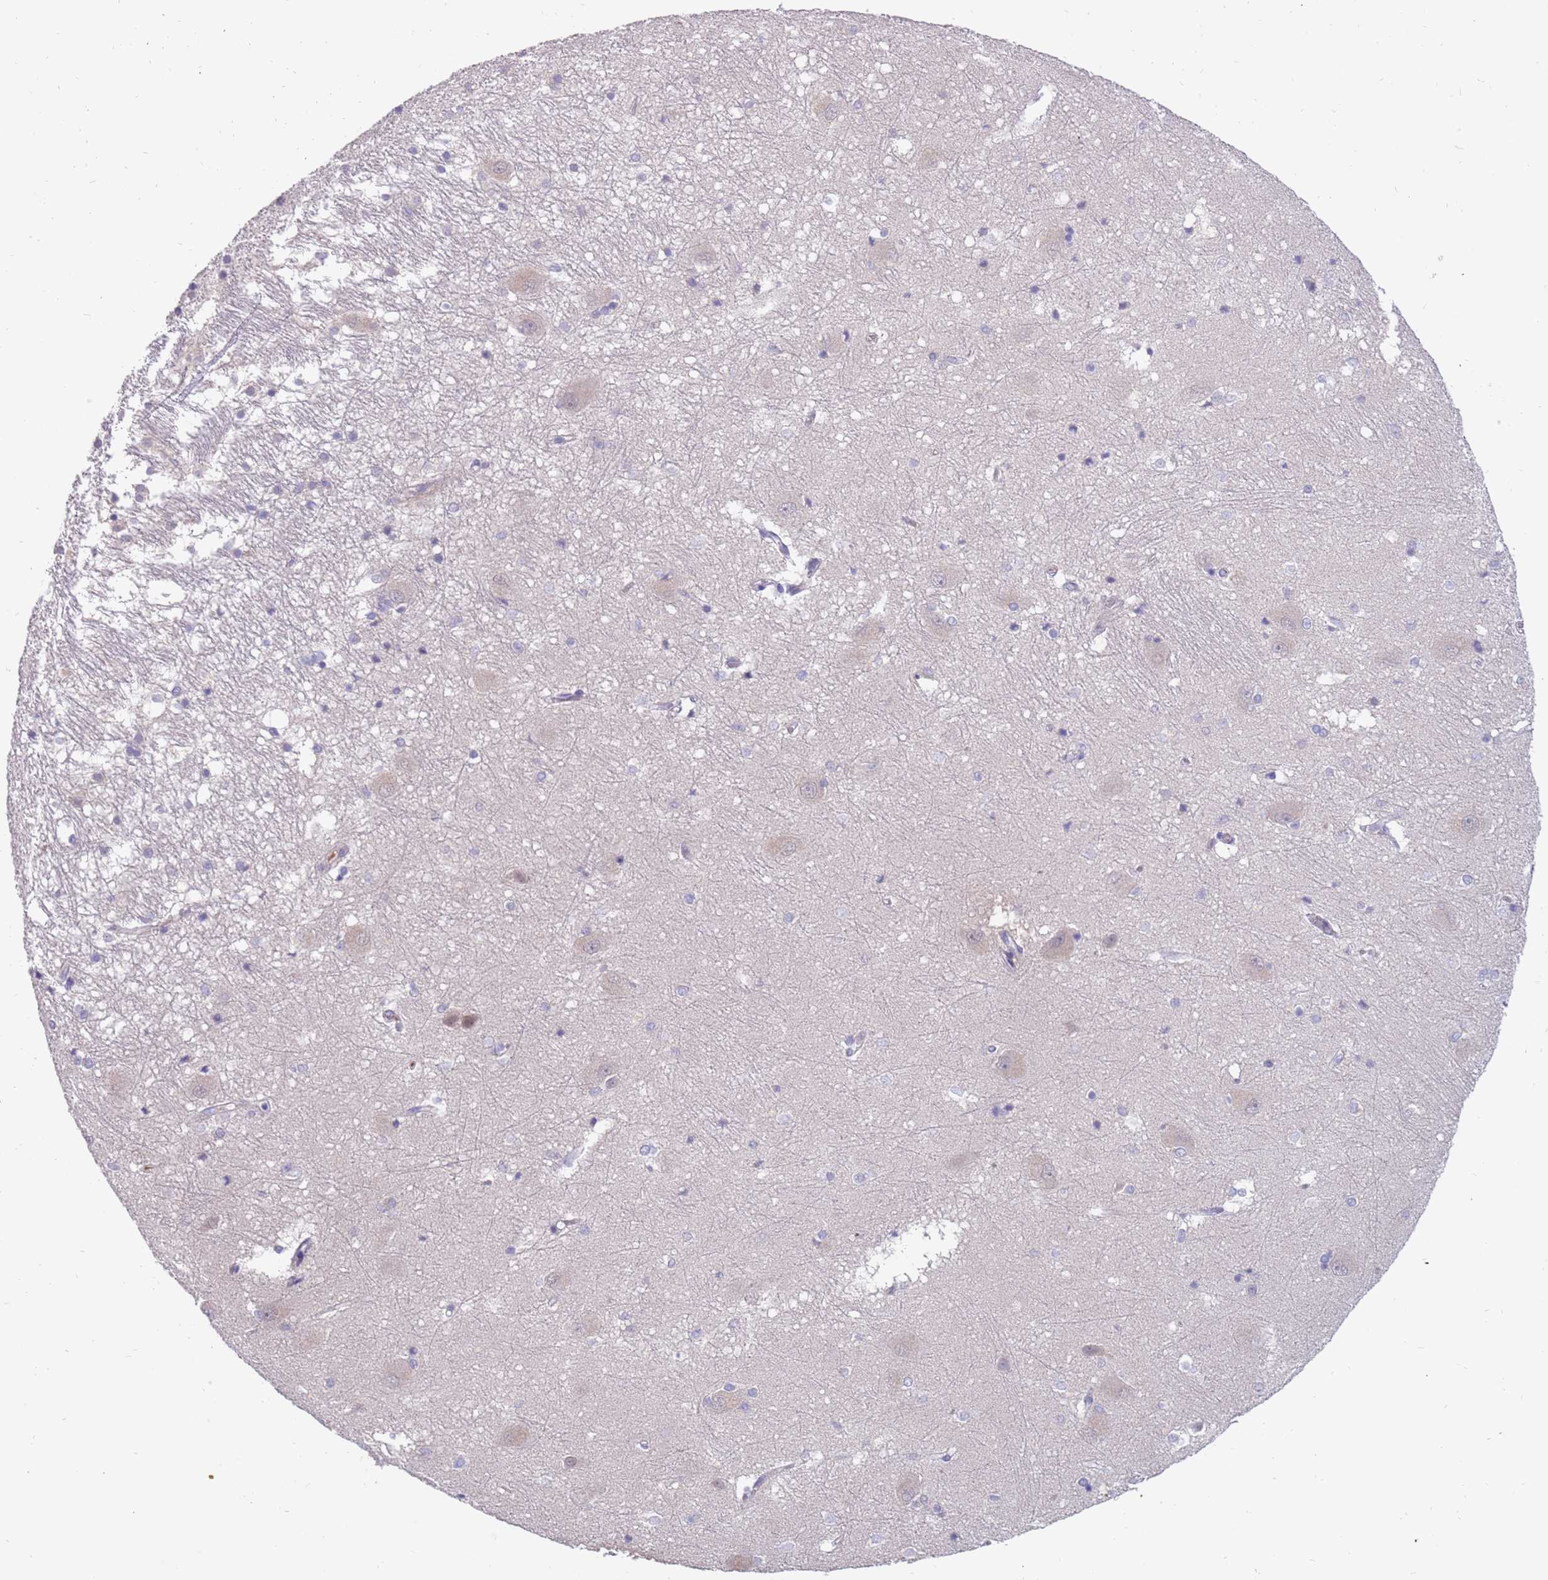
{"staining": {"intensity": "negative", "quantity": "none", "location": "none"}, "tissue": "caudate", "cell_type": "Glial cells", "image_type": "normal", "snomed": [{"axis": "morphology", "description": "Normal tissue, NOS"}, {"axis": "topography", "description": "Lateral ventricle wall"}], "caption": "Micrograph shows no significant protein positivity in glial cells of benign caudate. Brightfield microscopy of immunohistochemistry stained with DAB (brown) and hematoxylin (blue), captured at high magnification.", "gene": "ZNF746", "patient": {"sex": "male", "age": 37}}